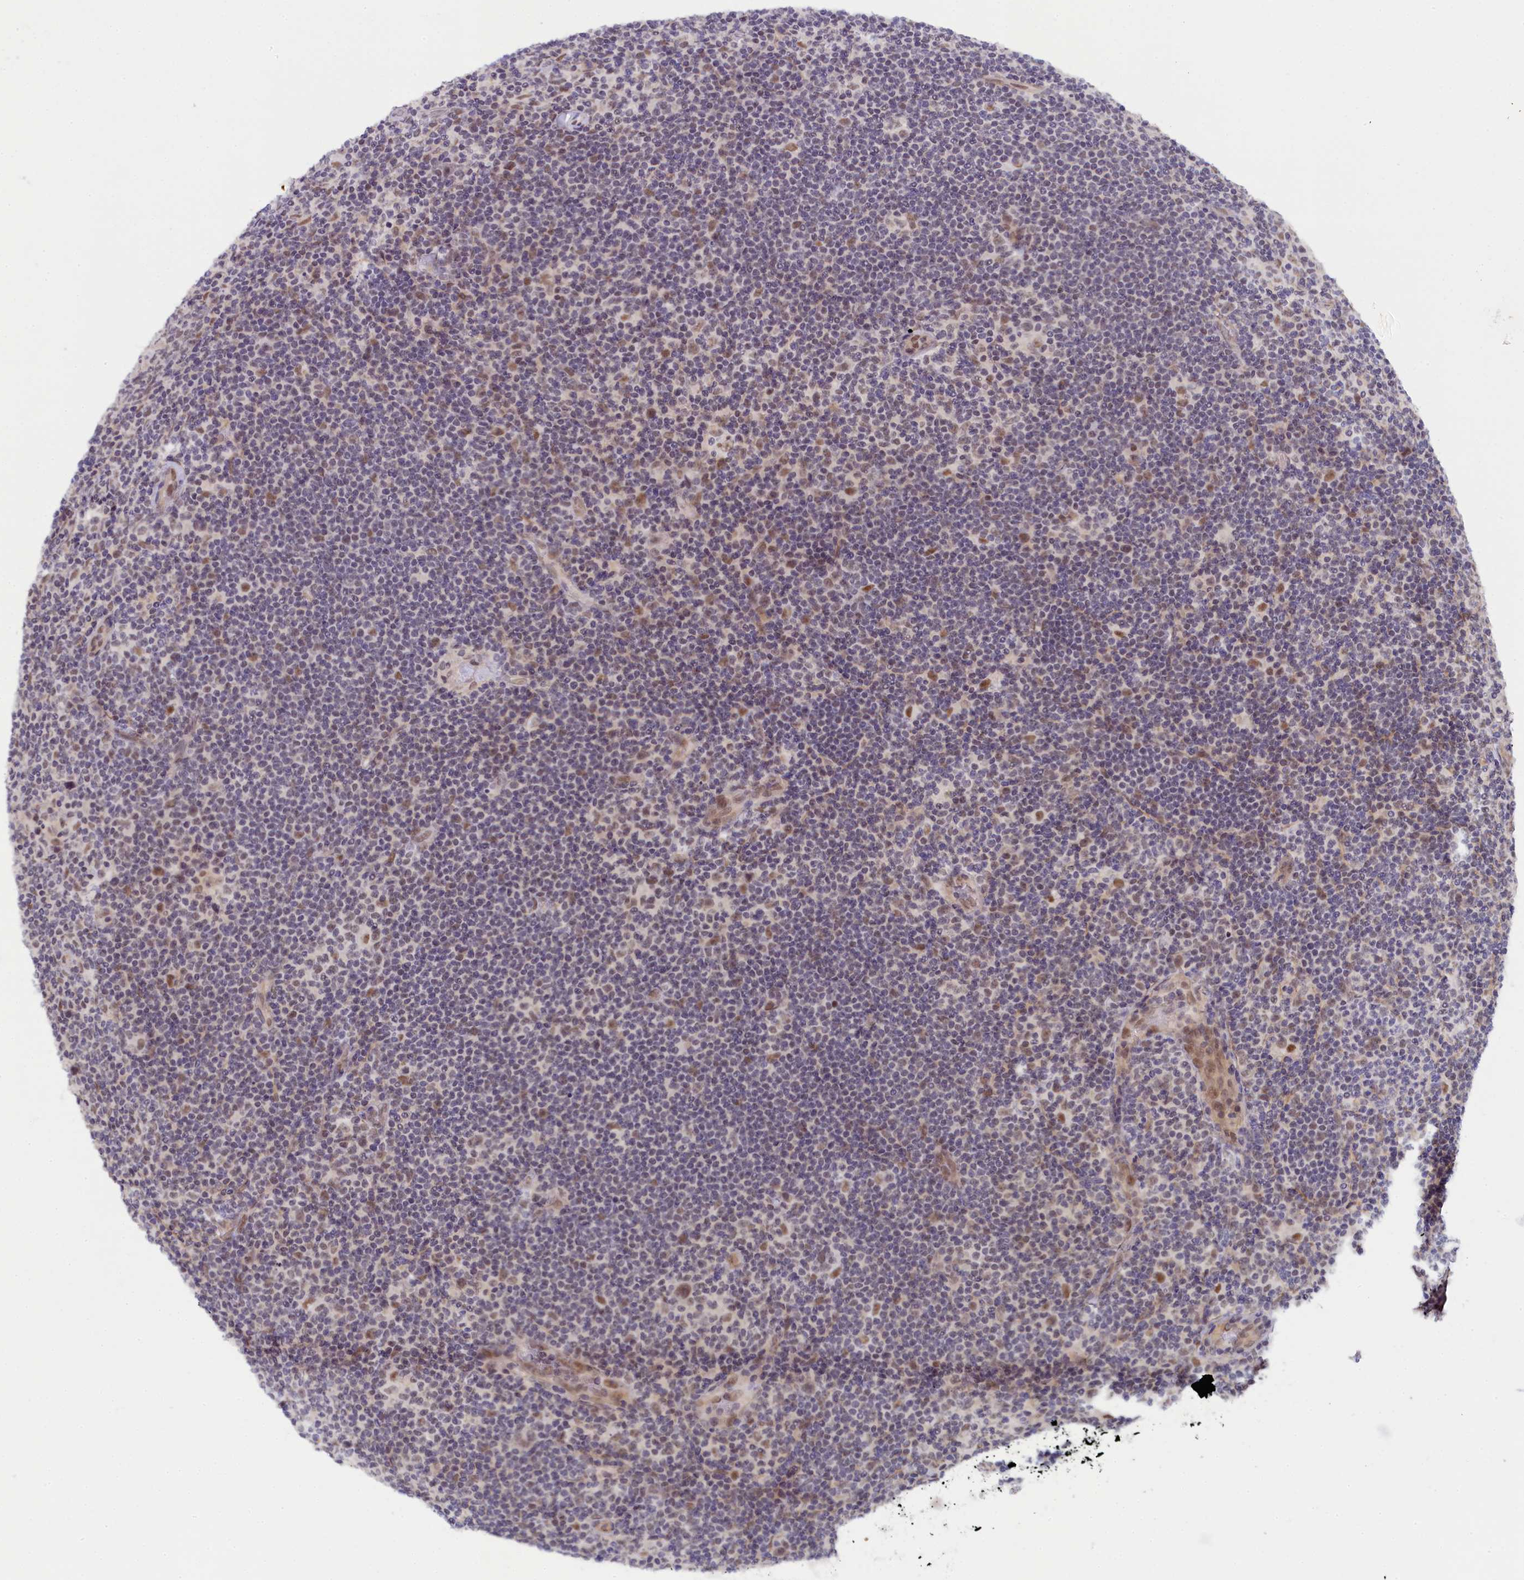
{"staining": {"intensity": "moderate", "quantity": ">75%", "location": "nuclear"}, "tissue": "lymphoma", "cell_type": "Tumor cells", "image_type": "cancer", "snomed": [{"axis": "morphology", "description": "Hodgkin's disease, NOS"}, {"axis": "topography", "description": "Lymph node"}], "caption": "Protein expression analysis of lymphoma reveals moderate nuclear expression in approximately >75% of tumor cells.", "gene": "INTS14", "patient": {"sex": "female", "age": 57}}